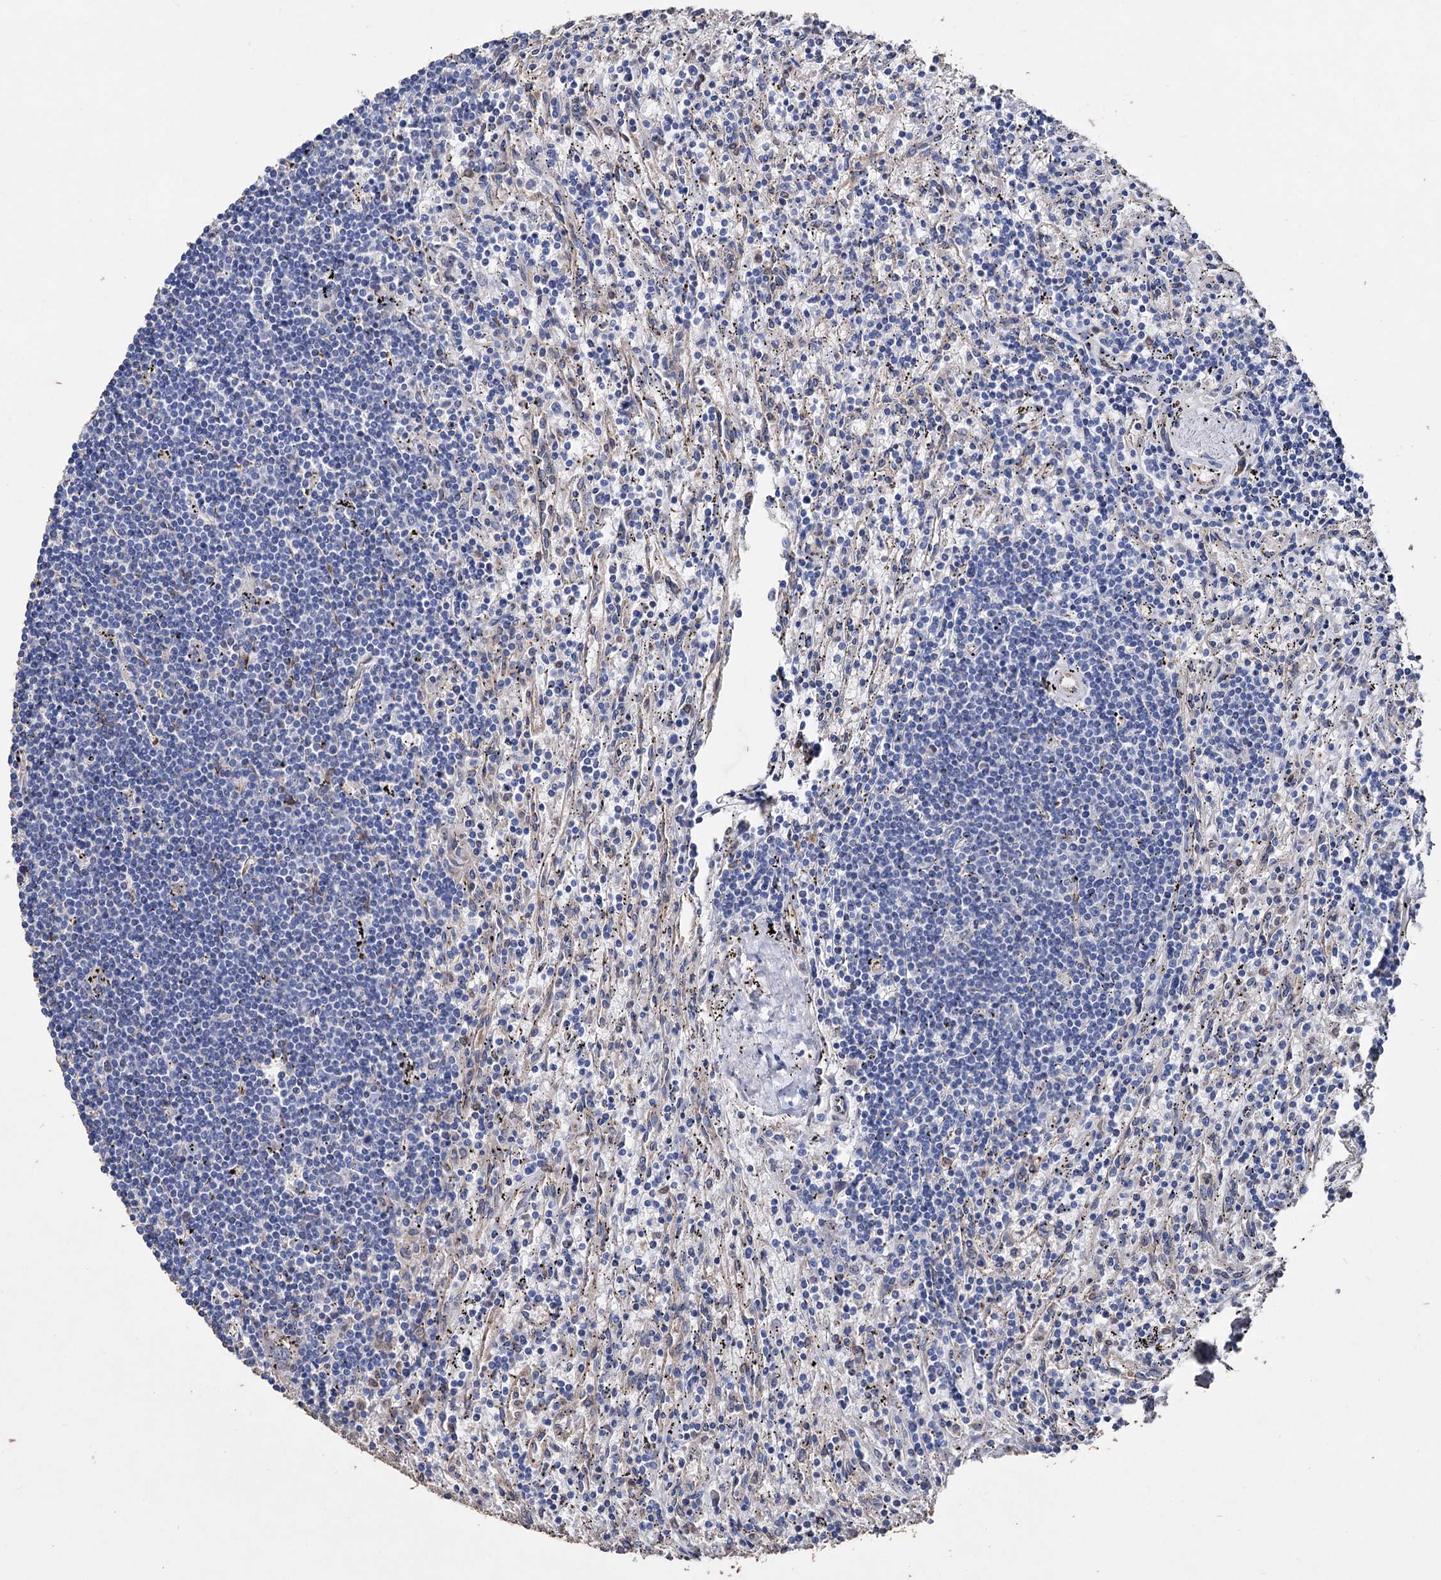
{"staining": {"intensity": "negative", "quantity": "none", "location": "none"}, "tissue": "lymphoma", "cell_type": "Tumor cells", "image_type": "cancer", "snomed": [{"axis": "morphology", "description": "Malignant lymphoma, non-Hodgkin's type, Low grade"}, {"axis": "topography", "description": "Spleen"}], "caption": "Immunohistochemistry image of neoplastic tissue: malignant lymphoma, non-Hodgkin's type (low-grade) stained with DAB reveals no significant protein expression in tumor cells. (IHC, brightfield microscopy, high magnification).", "gene": "STING1", "patient": {"sex": "male", "age": 76}}